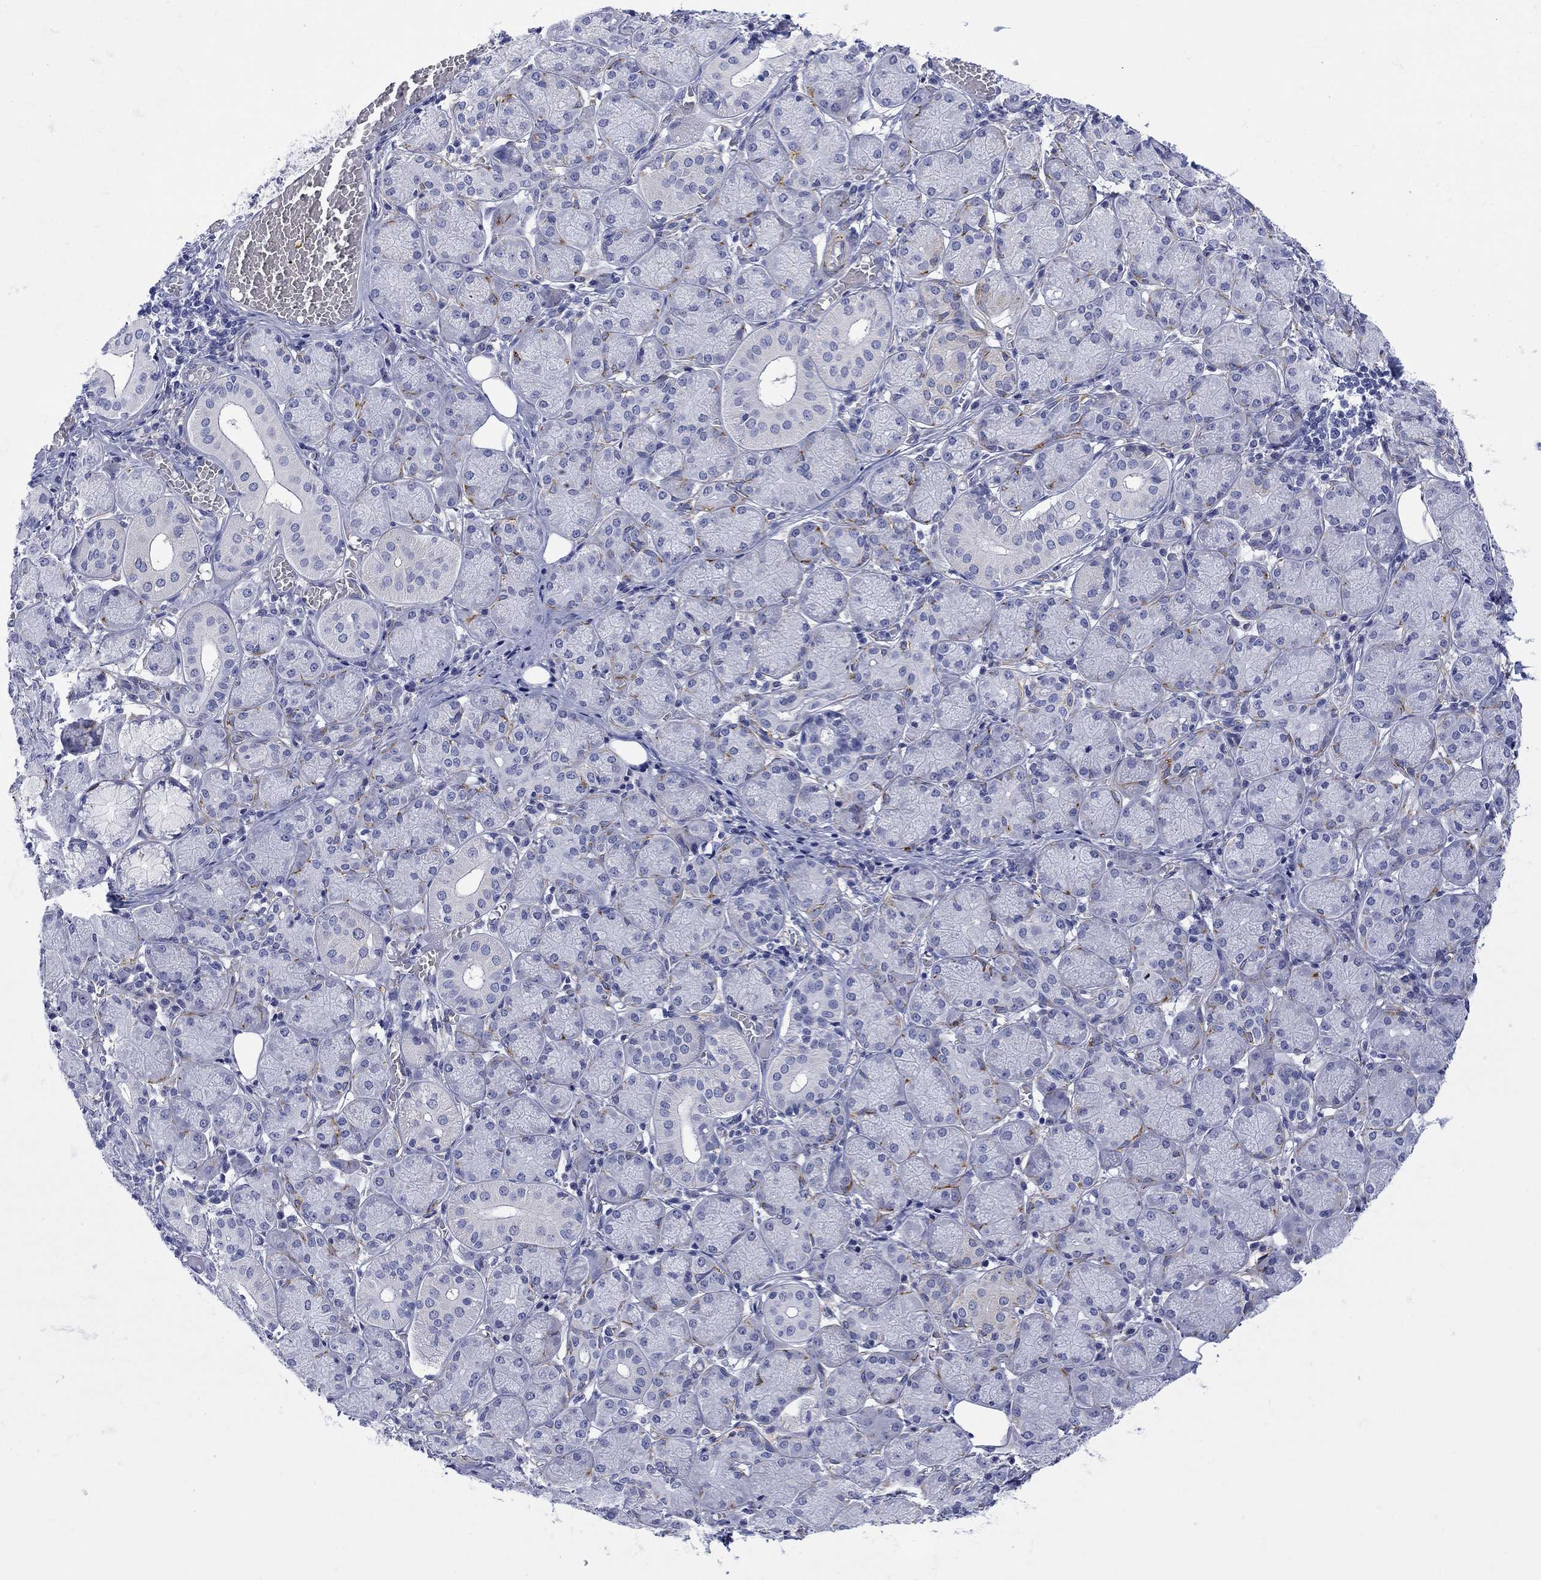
{"staining": {"intensity": "negative", "quantity": "none", "location": "none"}, "tissue": "salivary gland", "cell_type": "Glandular cells", "image_type": "normal", "snomed": [{"axis": "morphology", "description": "Normal tissue, NOS"}, {"axis": "topography", "description": "Salivary gland"}, {"axis": "topography", "description": "Peripheral nerve tissue"}], "caption": "Protein analysis of normal salivary gland demonstrates no significant staining in glandular cells.", "gene": "PTPRZ1", "patient": {"sex": "female", "age": 24}}